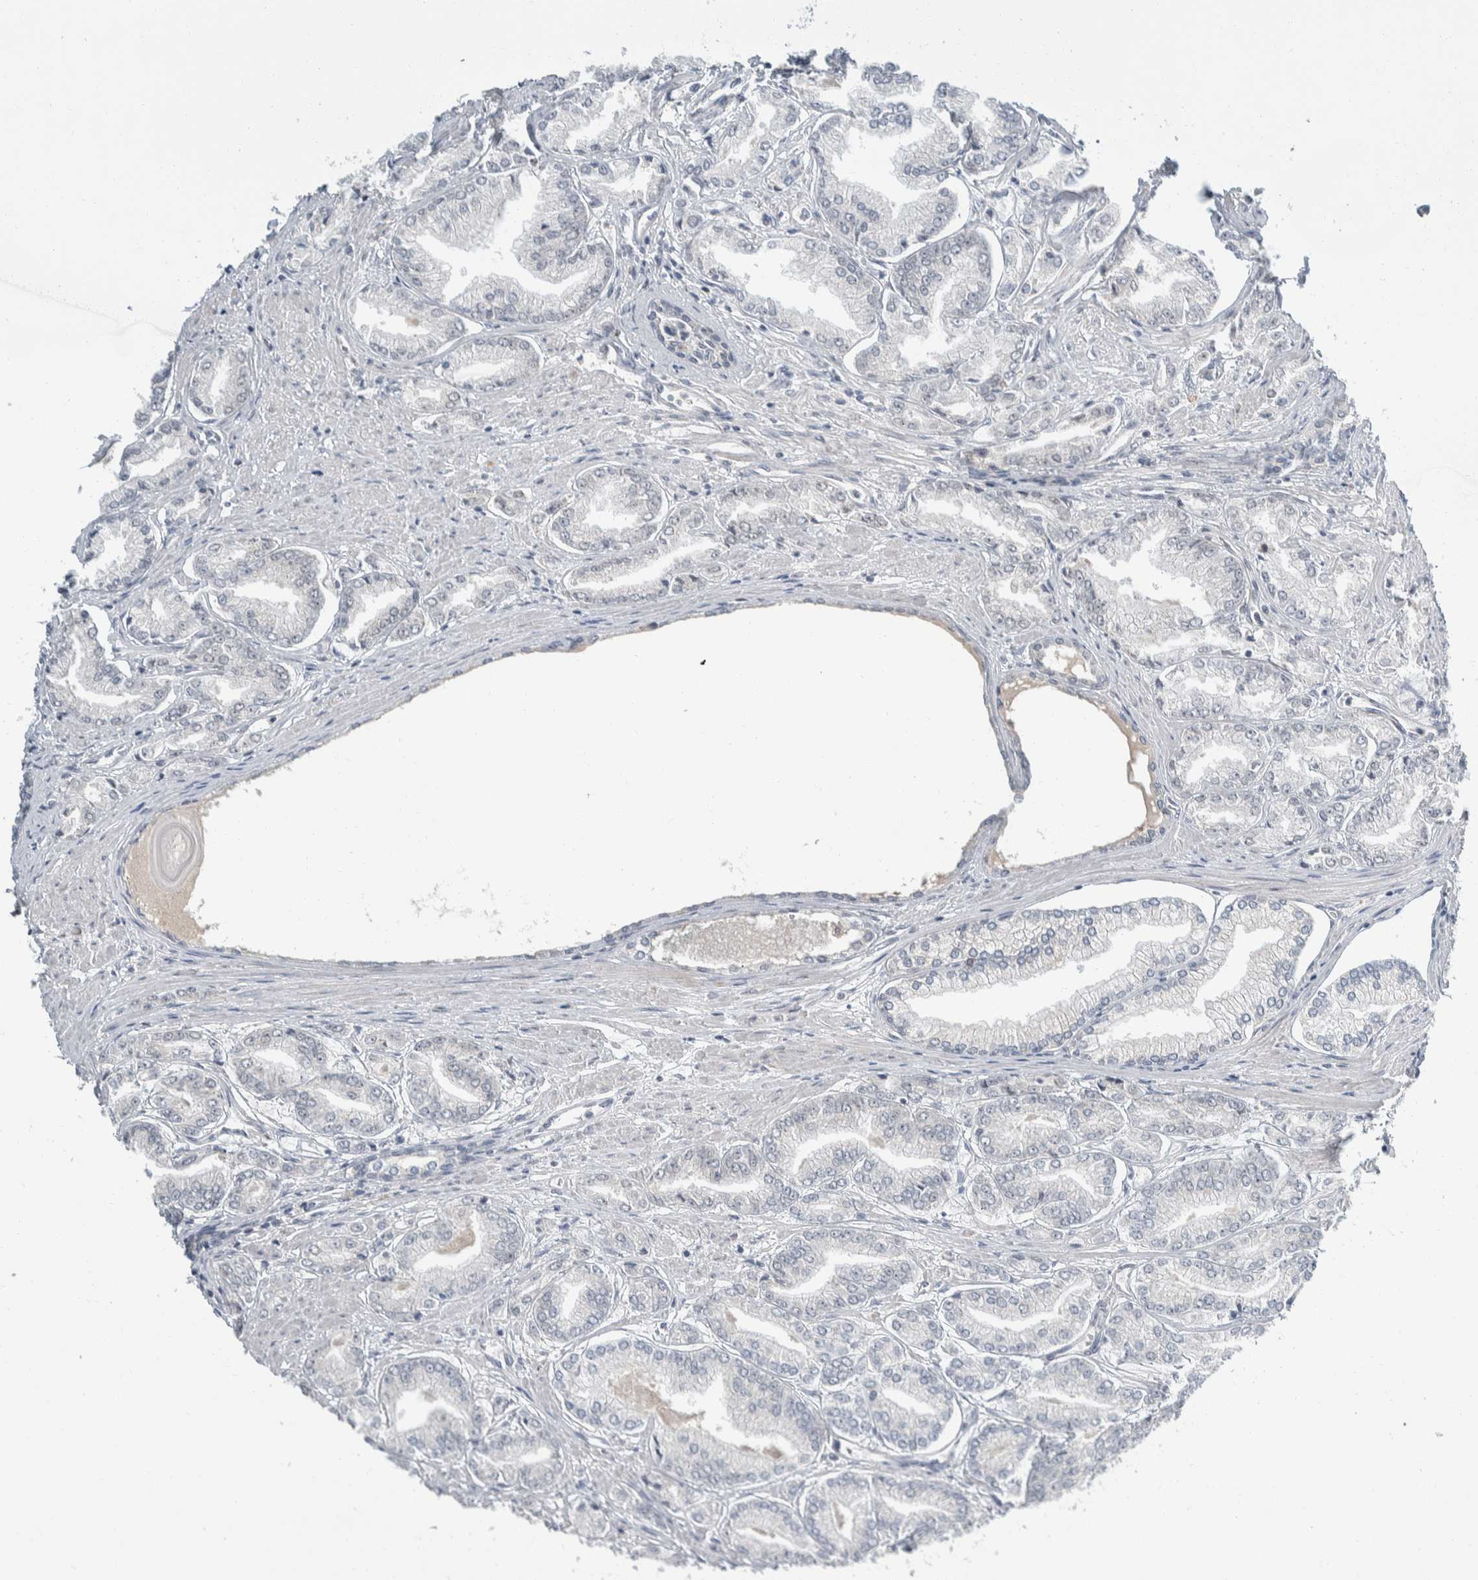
{"staining": {"intensity": "negative", "quantity": "none", "location": "none"}, "tissue": "prostate cancer", "cell_type": "Tumor cells", "image_type": "cancer", "snomed": [{"axis": "morphology", "description": "Adenocarcinoma, Low grade"}, {"axis": "topography", "description": "Prostate"}], "caption": "Immunohistochemistry (IHC) image of prostate adenocarcinoma (low-grade) stained for a protein (brown), which demonstrates no positivity in tumor cells.", "gene": "SHPK", "patient": {"sex": "male", "age": 52}}